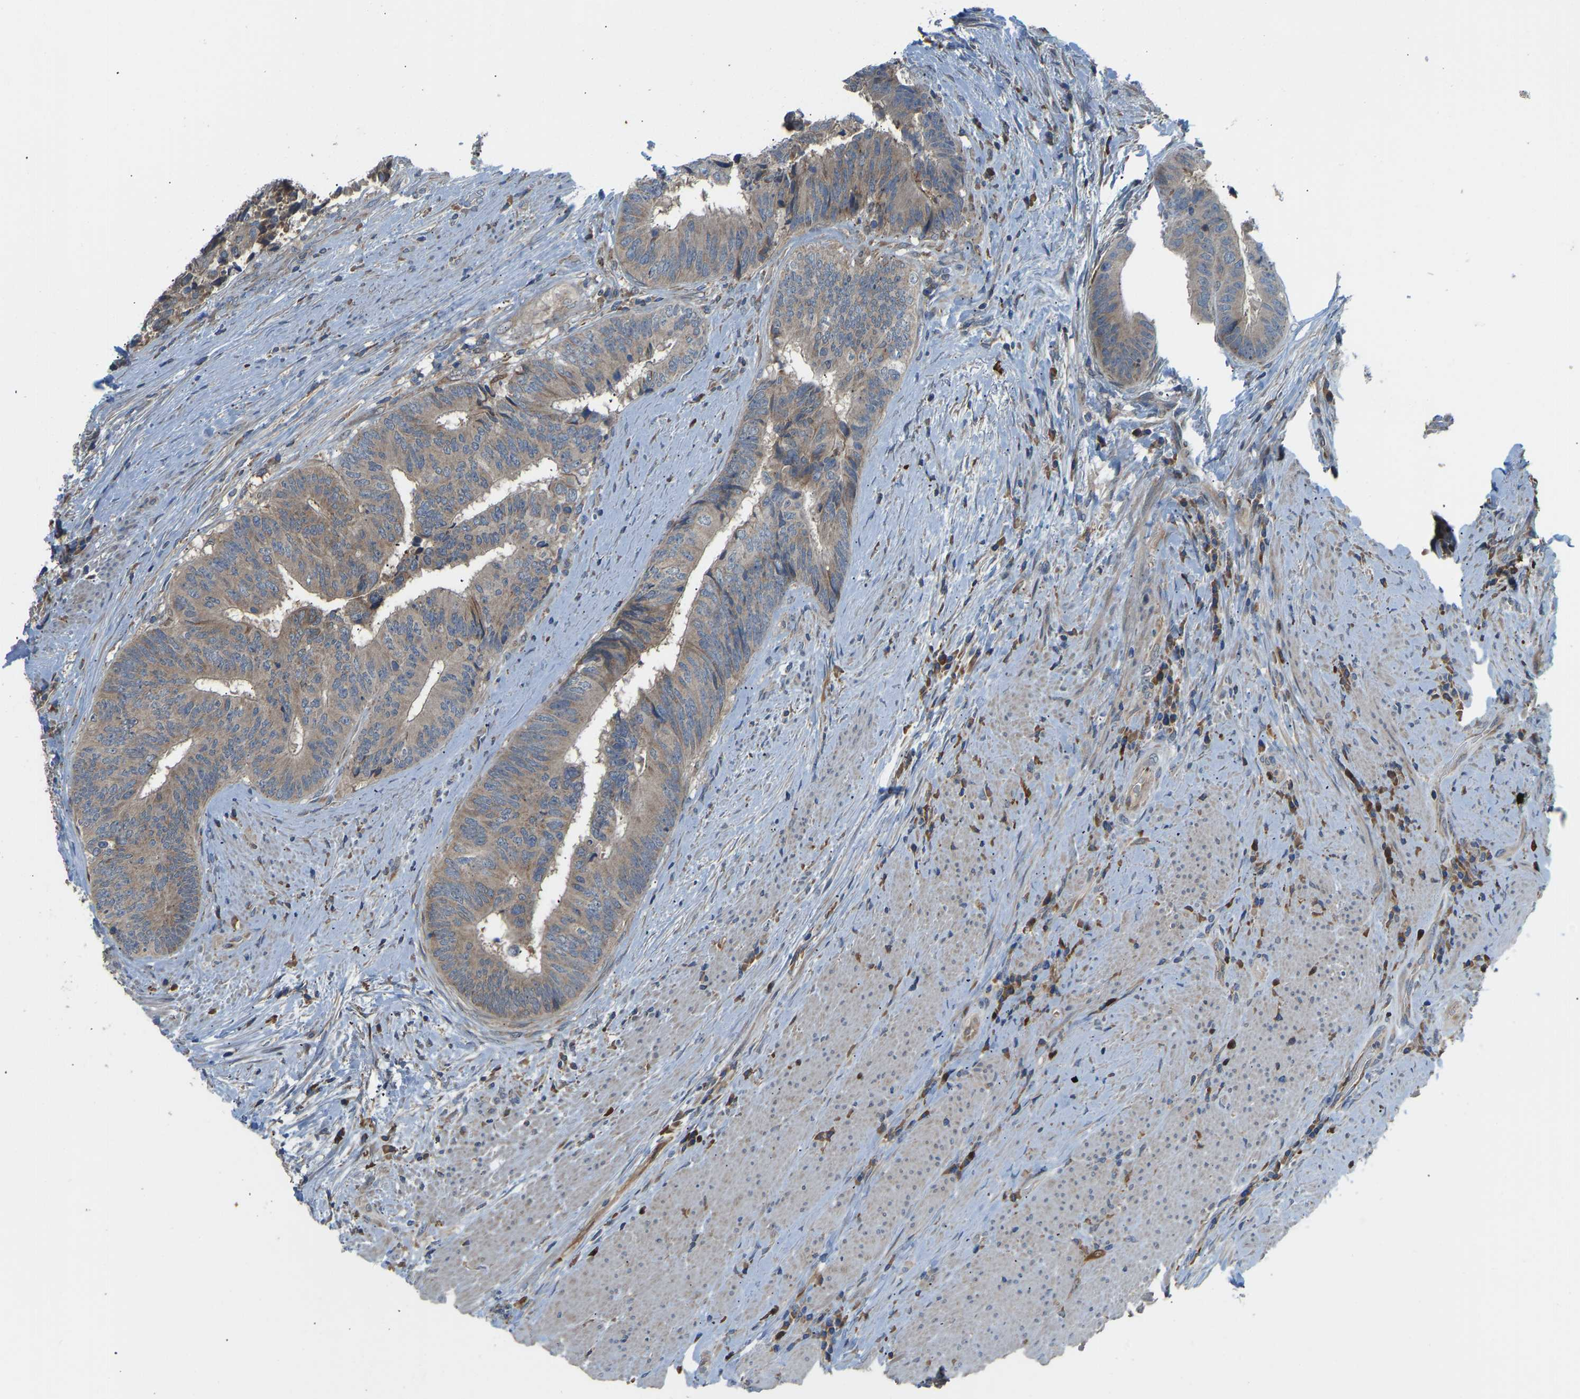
{"staining": {"intensity": "moderate", "quantity": ">75%", "location": "cytoplasmic/membranous"}, "tissue": "colorectal cancer", "cell_type": "Tumor cells", "image_type": "cancer", "snomed": [{"axis": "morphology", "description": "Adenocarcinoma, NOS"}, {"axis": "topography", "description": "Rectum"}], "caption": "Tumor cells demonstrate medium levels of moderate cytoplasmic/membranous expression in about >75% of cells in human colorectal adenocarcinoma.", "gene": "RBP1", "patient": {"sex": "male", "age": 72}}